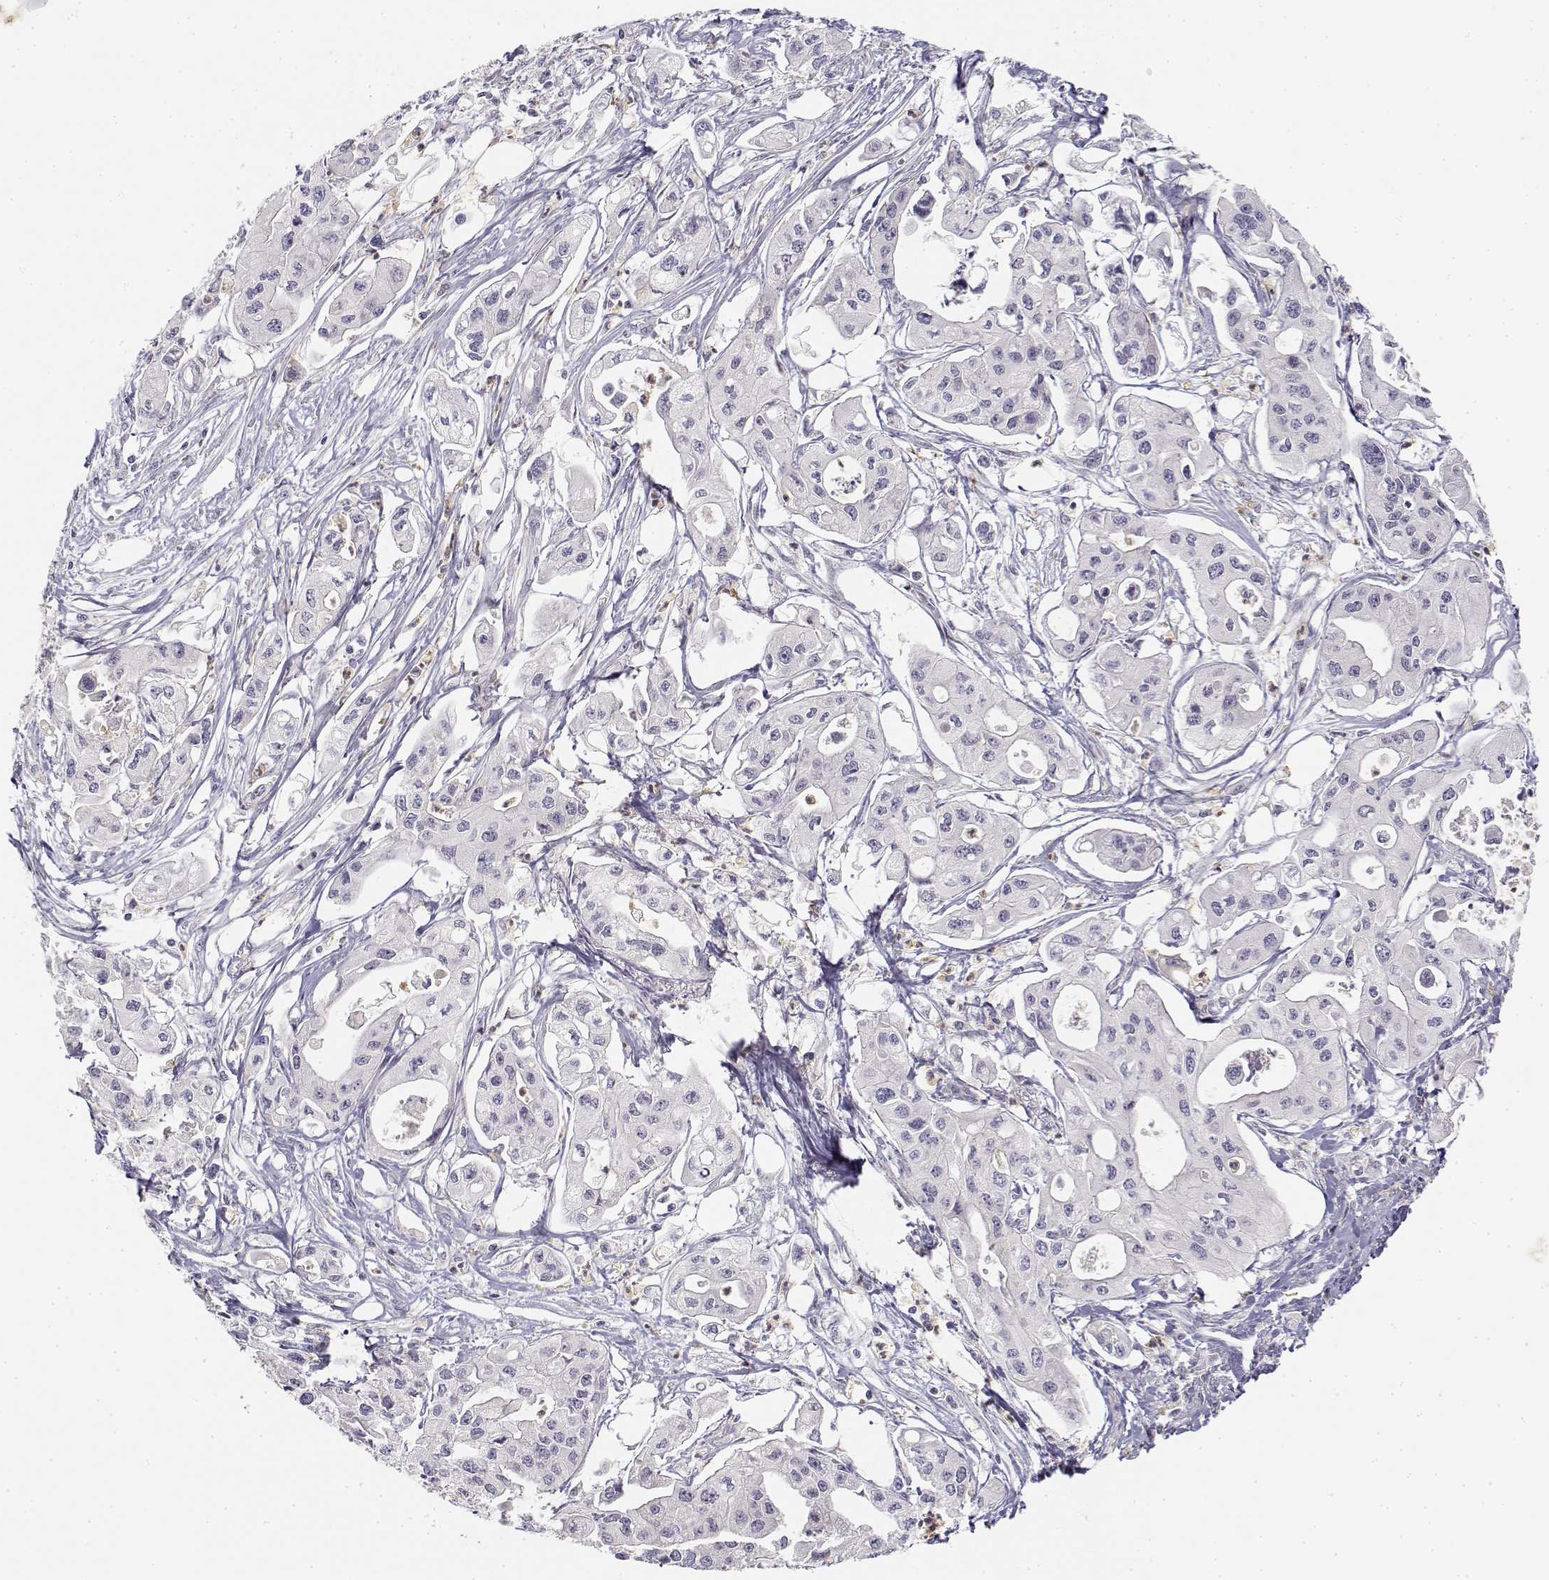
{"staining": {"intensity": "negative", "quantity": "none", "location": "none"}, "tissue": "pancreatic cancer", "cell_type": "Tumor cells", "image_type": "cancer", "snomed": [{"axis": "morphology", "description": "Adenocarcinoma, NOS"}, {"axis": "topography", "description": "Pancreas"}], "caption": "There is no significant expression in tumor cells of pancreatic adenocarcinoma.", "gene": "GLIPR1L2", "patient": {"sex": "male", "age": 70}}